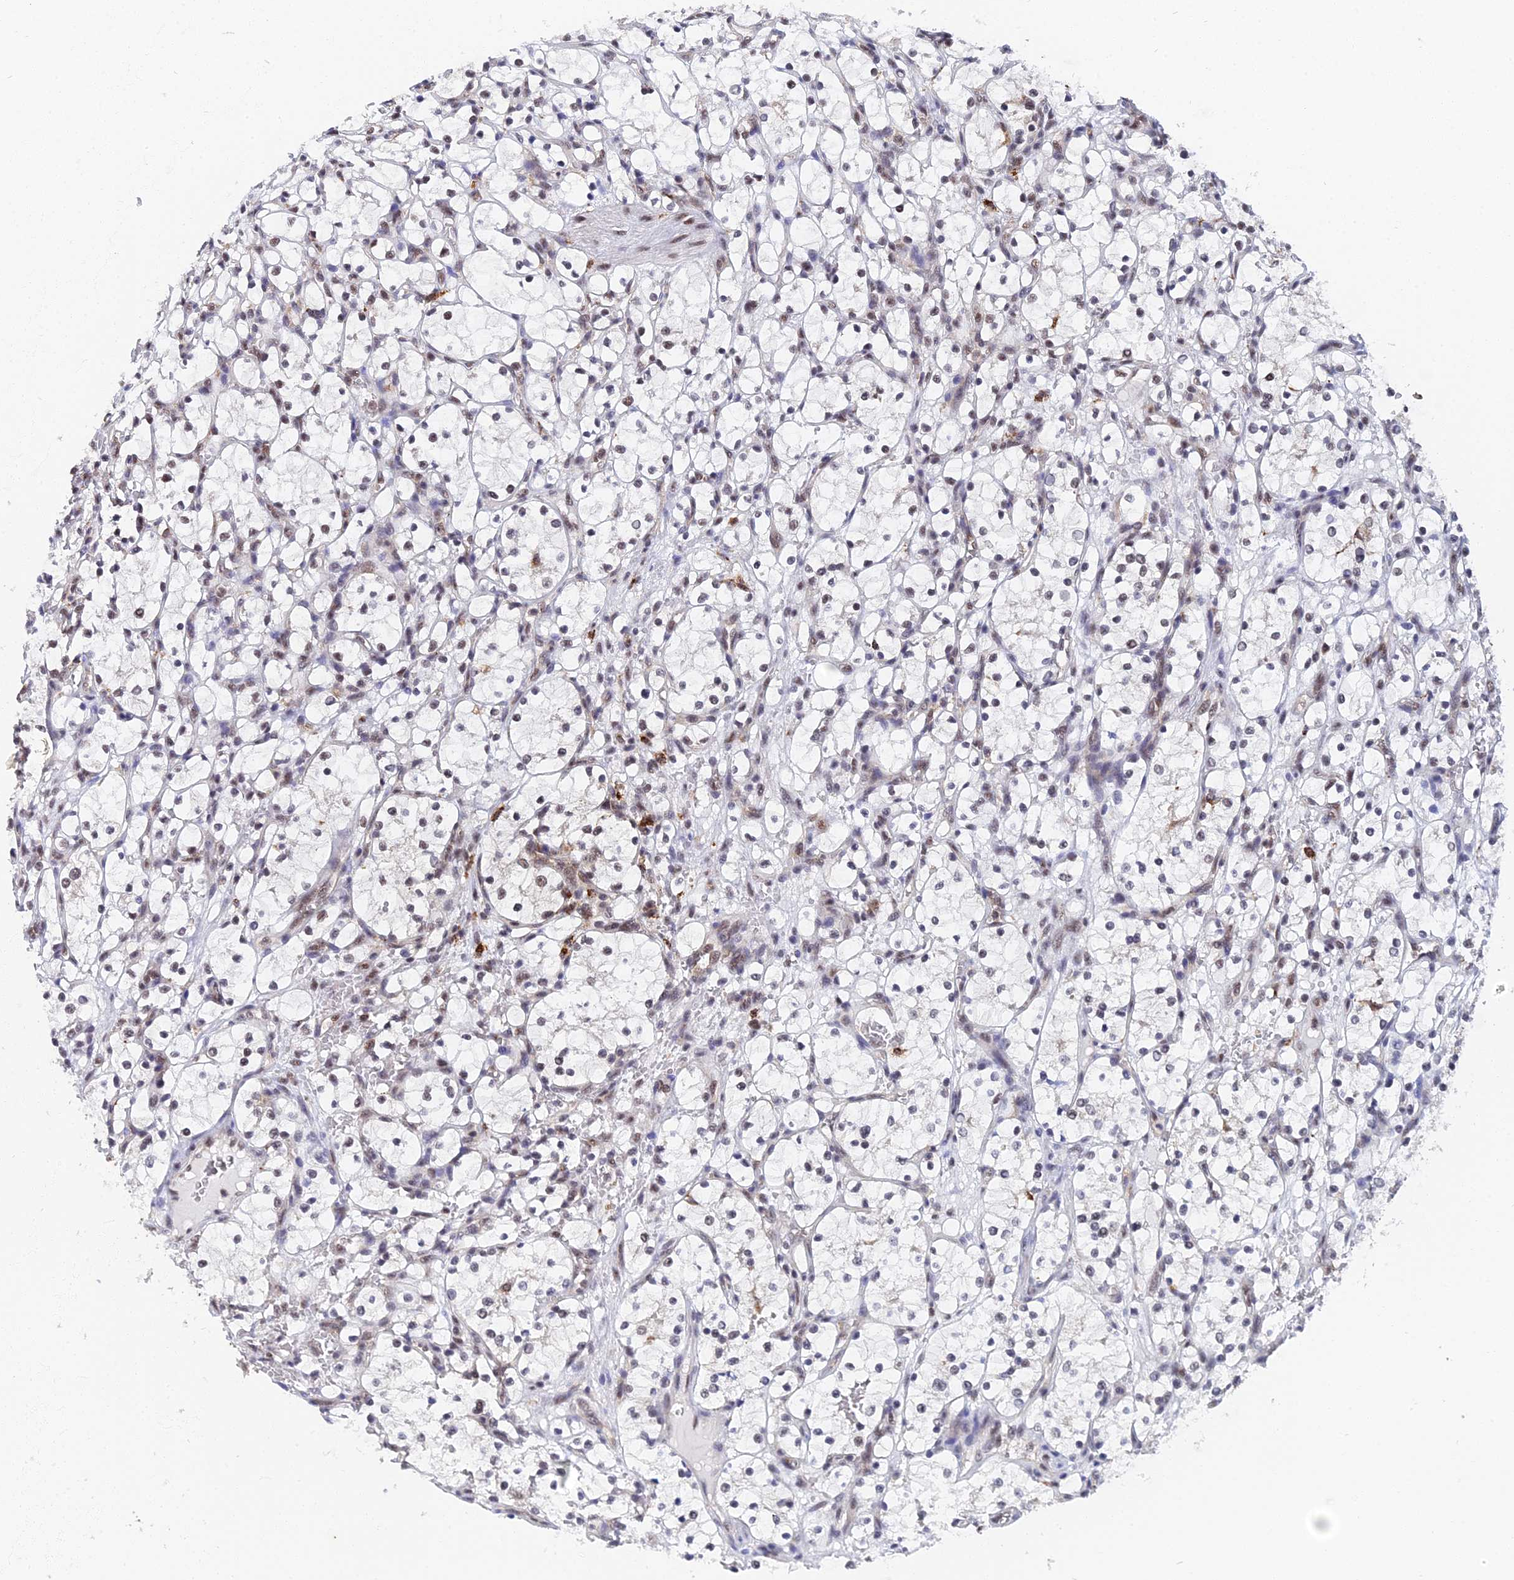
{"staining": {"intensity": "moderate", "quantity": "<25%", "location": "nuclear"}, "tissue": "renal cancer", "cell_type": "Tumor cells", "image_type": "cancer", "snomed": [{"axis": "morphology", "description": "Adenocarcinoma, NOS"}, {"axis": "topography", "description": "Kidney"}], "caption": "A brown stain shows moderate nuclear positivity of a protein in renal cancer (adenocarcinoma) tumor cells.", "gene": "MAGOHB", "patient": {"sex": "female", "age": 69}}